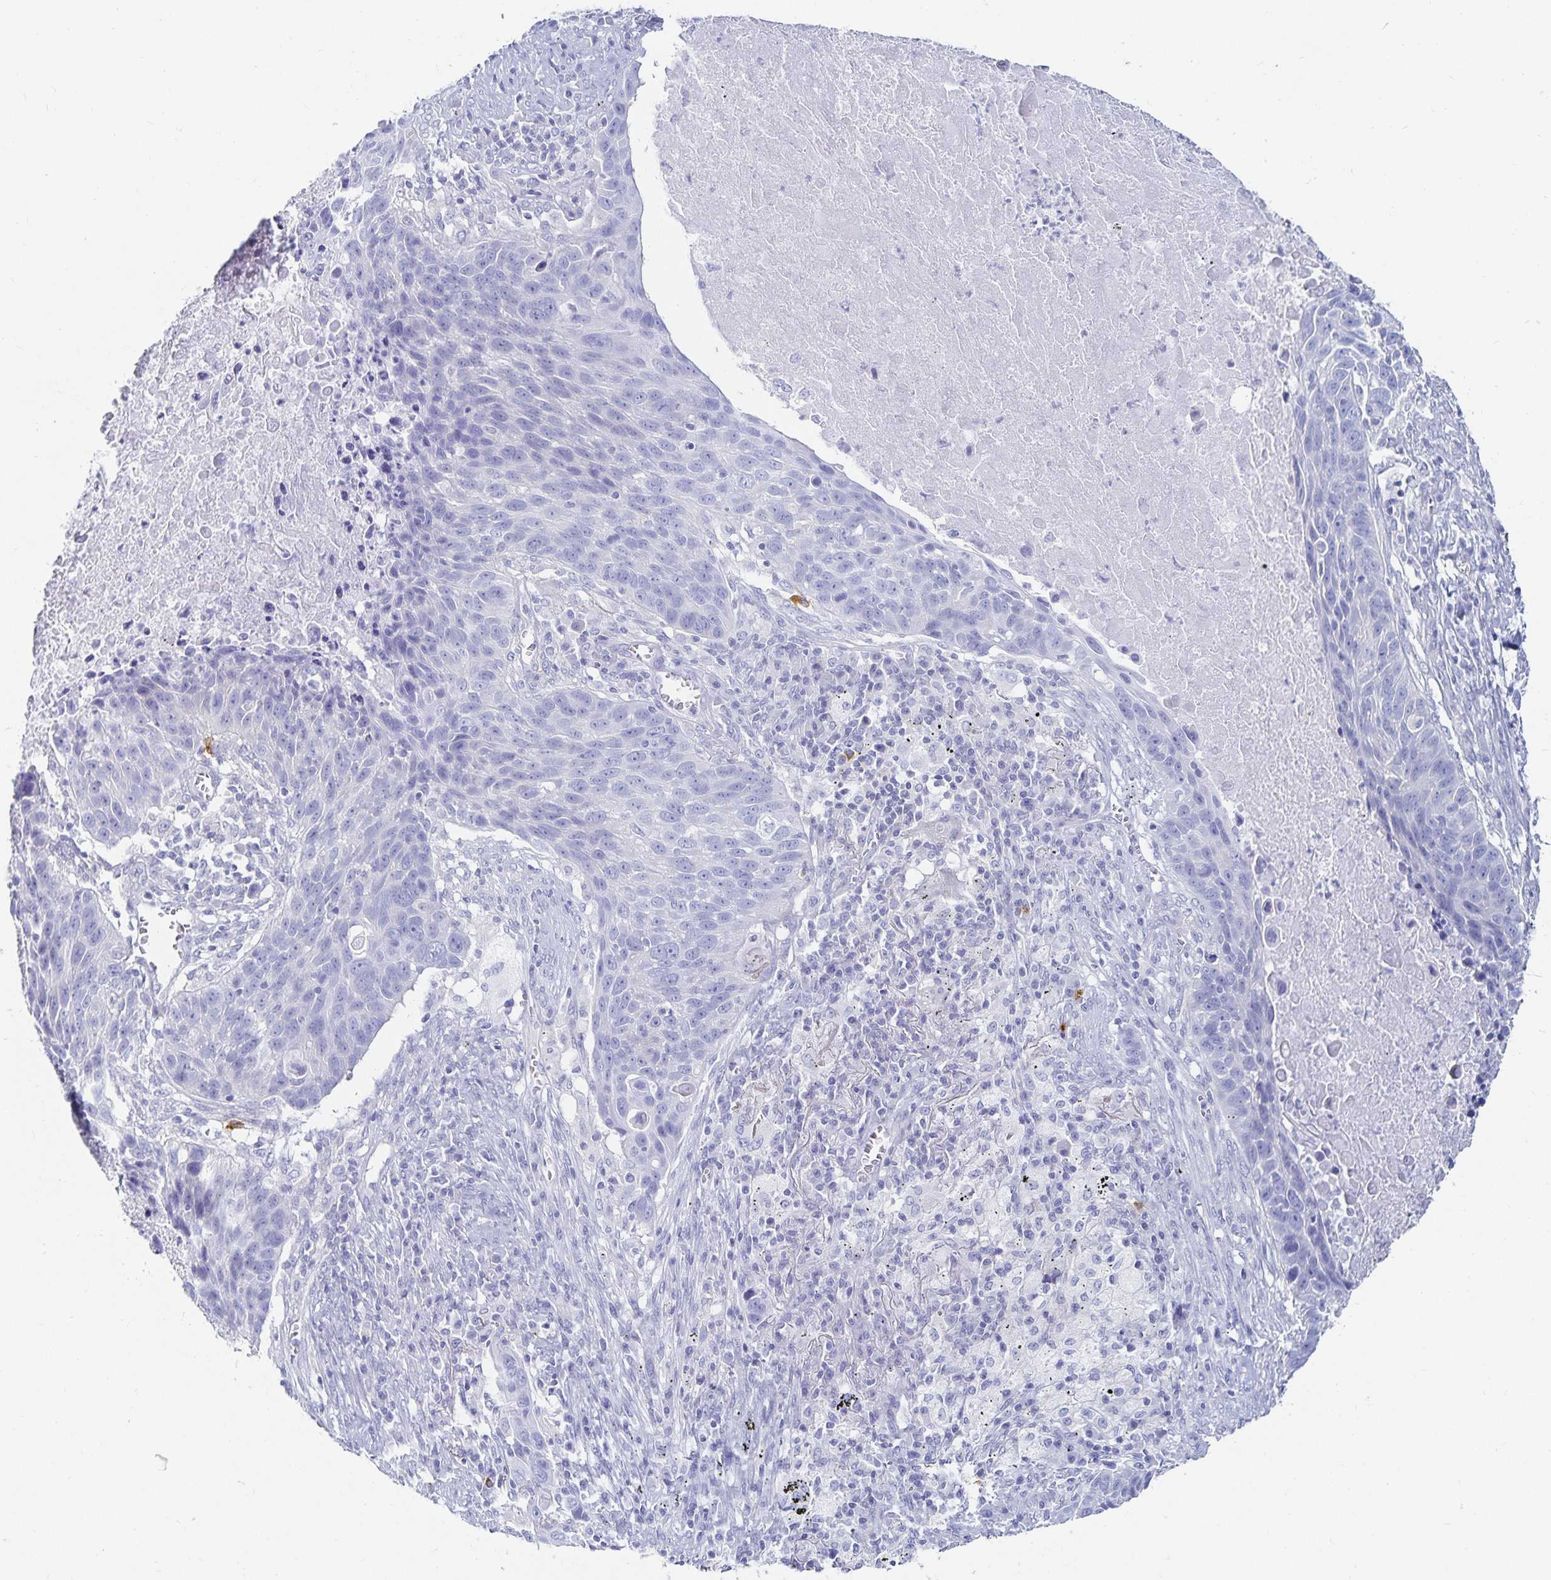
{"staining": {"intensity": "negative", "quantity": "none", "location": "none"}, "tissue": "lung cancer", "cell_type": "Tumor cells", "image_type": "cancer", "snomed": [{"axis": "morphology", "description": "Squamous cell carcinoma, NOS"}, {"axis": "topography", "description": "Lung"}], "caption": "Immunohistochemistry (IHC) histopathology image of neoplastic tissue: human lung squamous cell carcinoma stained with DAB displays no significant protein staining in tumor cells.", "gene": "TNIP1", "patient": {"sex": "male", "age": 78}}